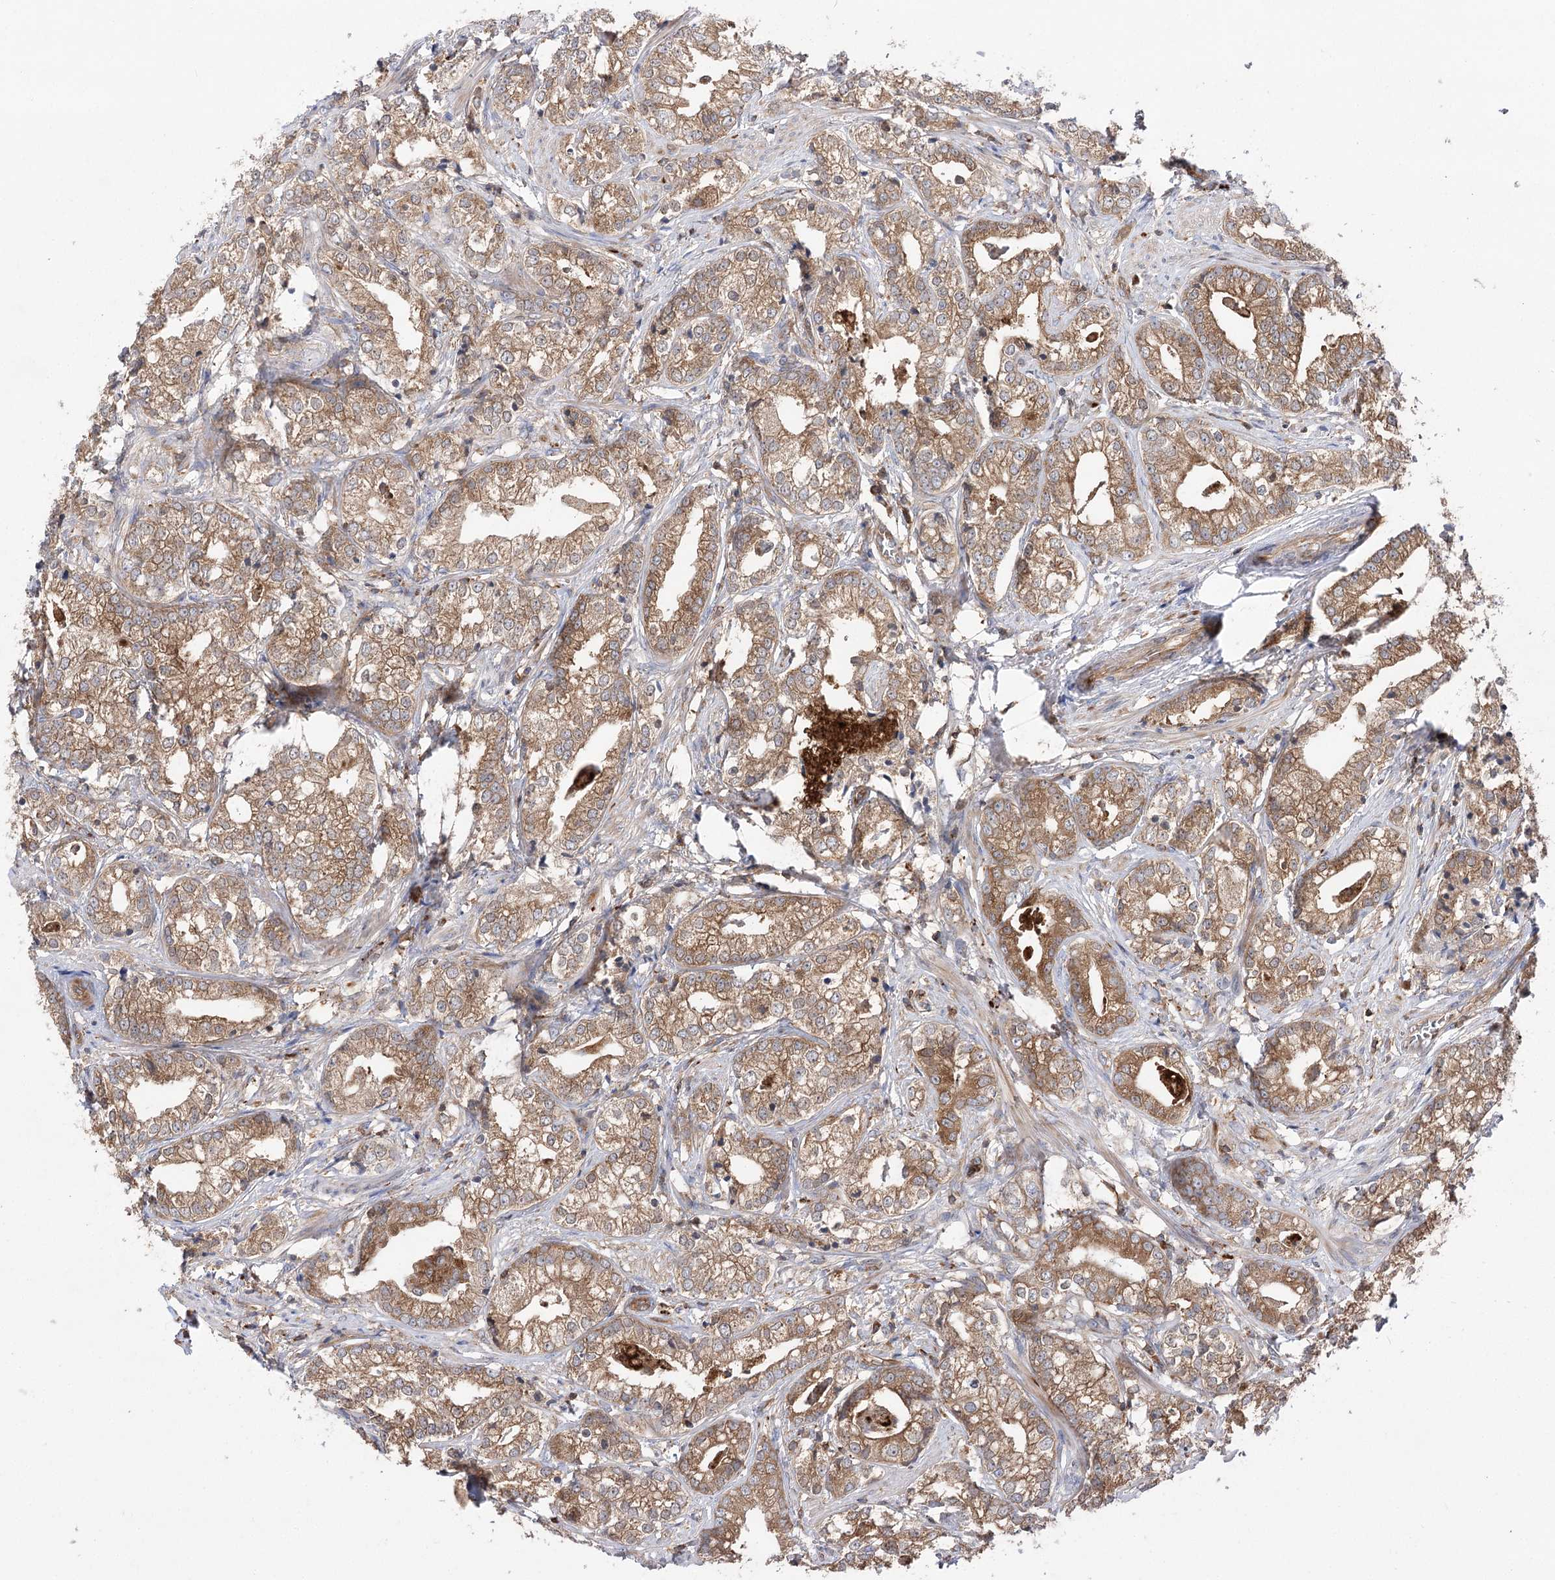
{"staining": {"intensity": "moderate", "quantity": ">75%", "location": "cytoplasmic/membranous"}, "tissue": "prostate cancer", "cell_type": "Tumor cells", "image_type": "cancer", "snomed": [{"axis": "morphology", "description": "Adenocarcinoma, High grade"}, {"axis": "topography", "description": "Prostate"}], "caption": "The image demonstrates a brown stain indicating the presence of a protein in the cytoplasmic/membranous of tumor cells in prostate cancer.", "gene": "VPS37B", "patient": {"sex": "male", "age": 69}}